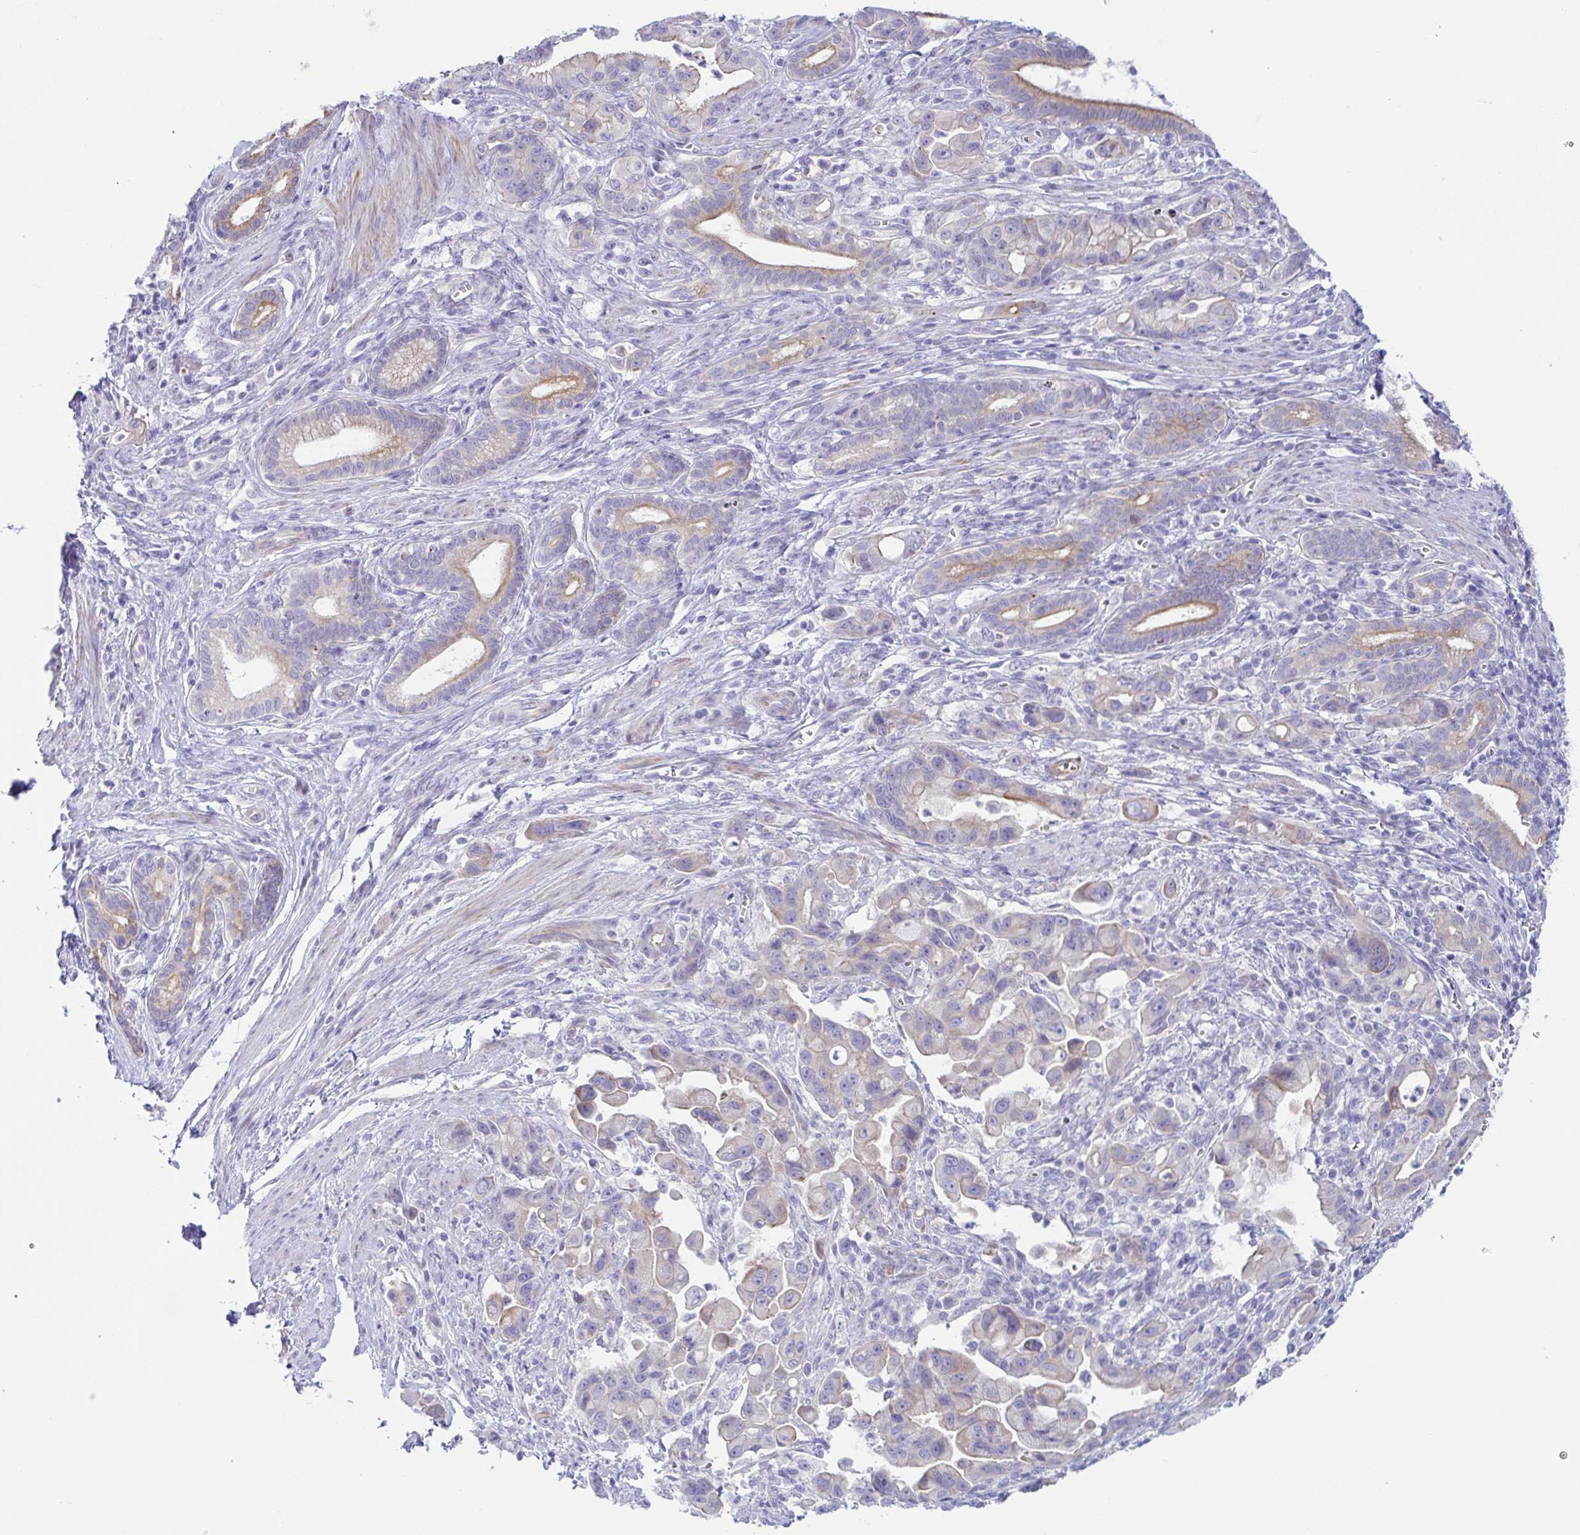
{"staining": {"intensity": "moderate", "quantity": "25%-75%", "location": "cytoplasmic/membranous"}, "tissue": "pancreatic cancer", "cell_type": "Tumor cells", "image_type": "cancer", "snomed": [{"axis": "morphology", "description": "Adenocarcinoma, NOS"}, {"axis": "topography", "description": "Pancreas"}], "caption": "Immunohistochemistry (IHC) of human pancreatic cancer (adenocarcinoma) demonstrates medium levels of moderate cytoplasmic/membranous staining in approximately 25%-75% of tumor cells.", "gene": "TNNI2", "patient": {"sex": "male", "age": 68}}